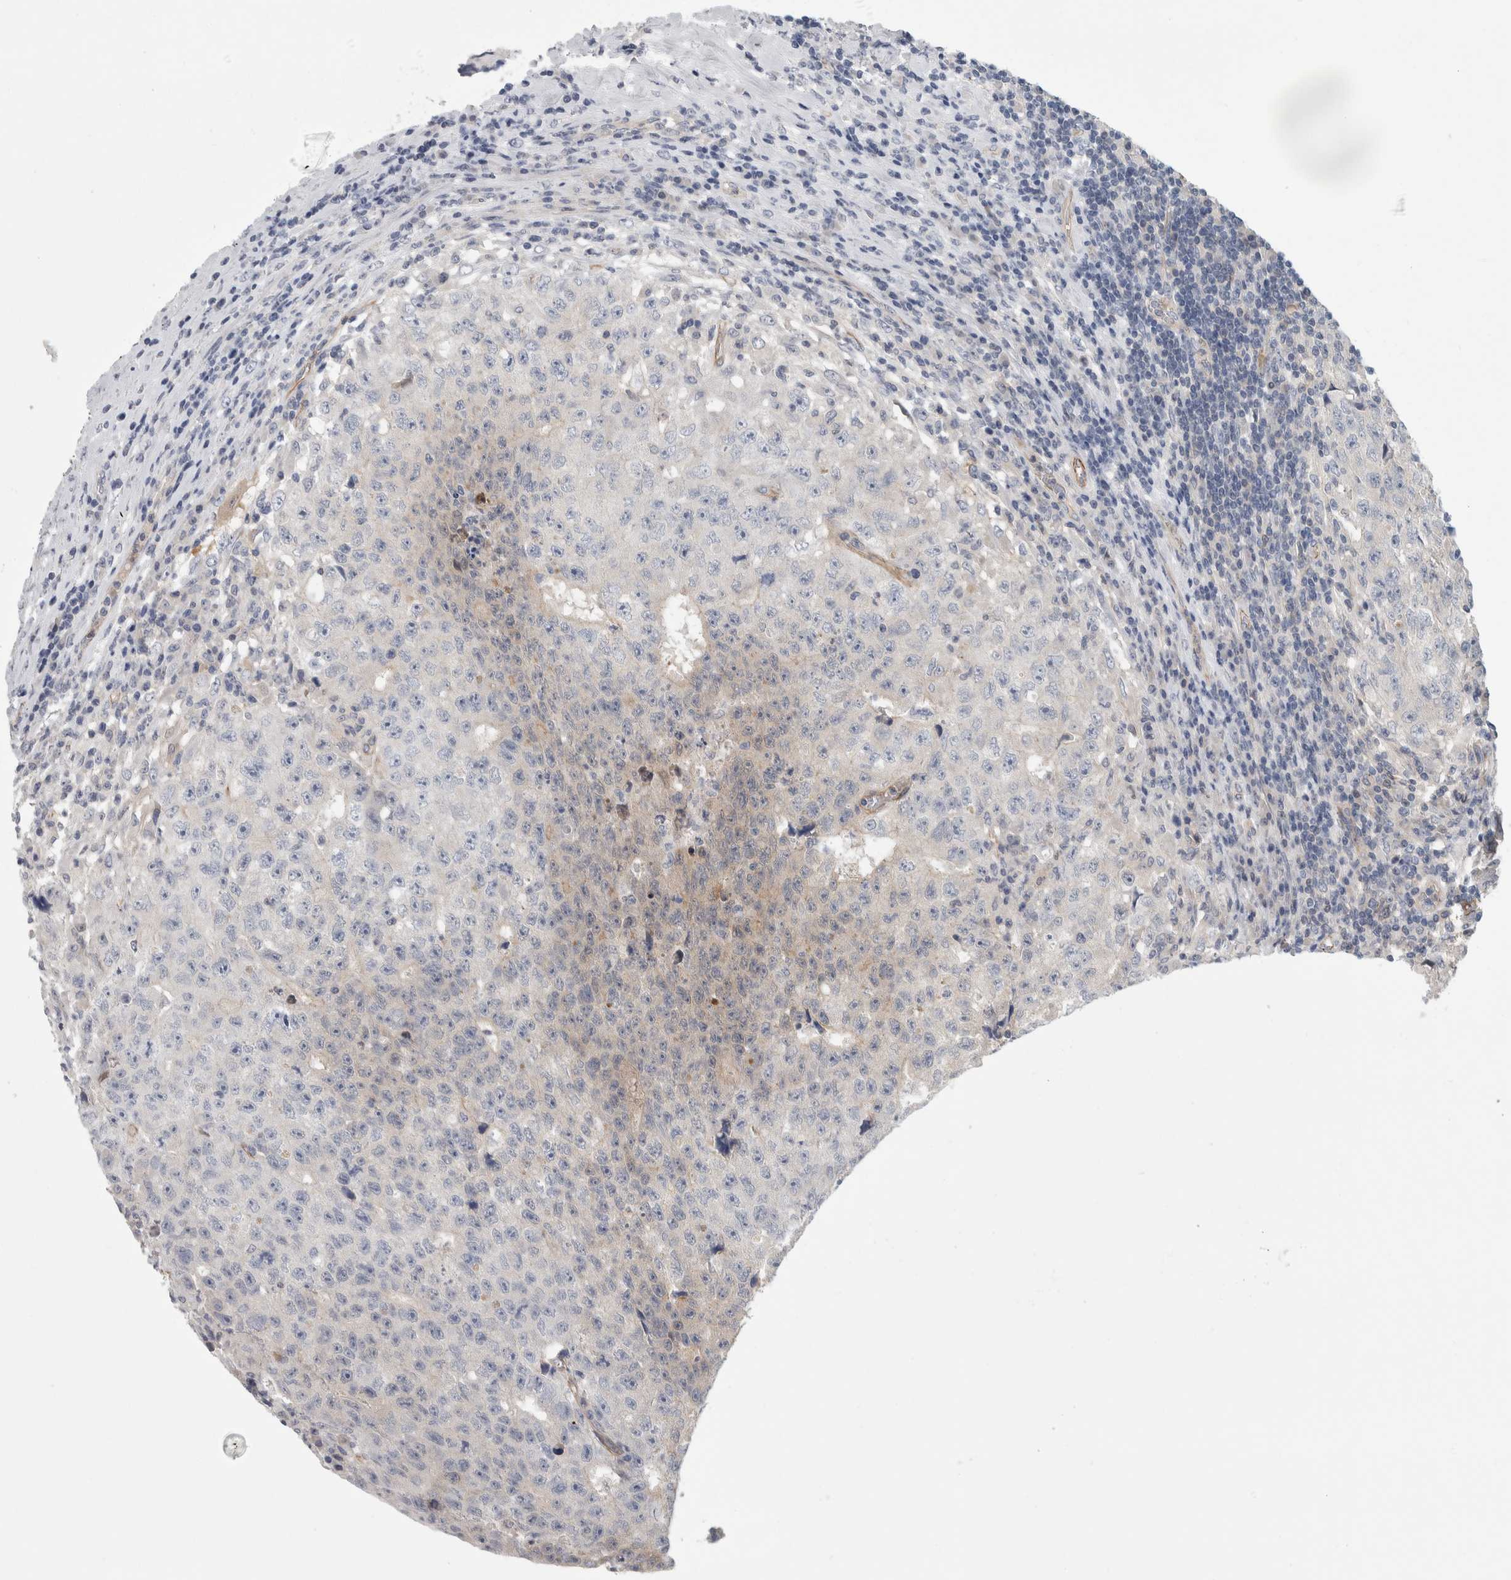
{"staining": {"intensity": "weak", "quantity": "<25%", "location": "cytoplasmic/membranous"}, "tissue": "testis cancer", "cell_type": "Tumor cells", "image_type": "cancer", "snomed": [{"axis": "morphology", "description": "Necrosis, NOS"}, {"axis": "morphology", "description": "Carcinoma, Embryonal, NOS"}, {"axis": "topography", "description": "Testis"}], "caption": "Protein analysis of embryonal carcinoma (testis) demonstrates no significant expression in tumor cells.", "gene": "ZNF862", "patient": {"sex": "male", "age": 19}}